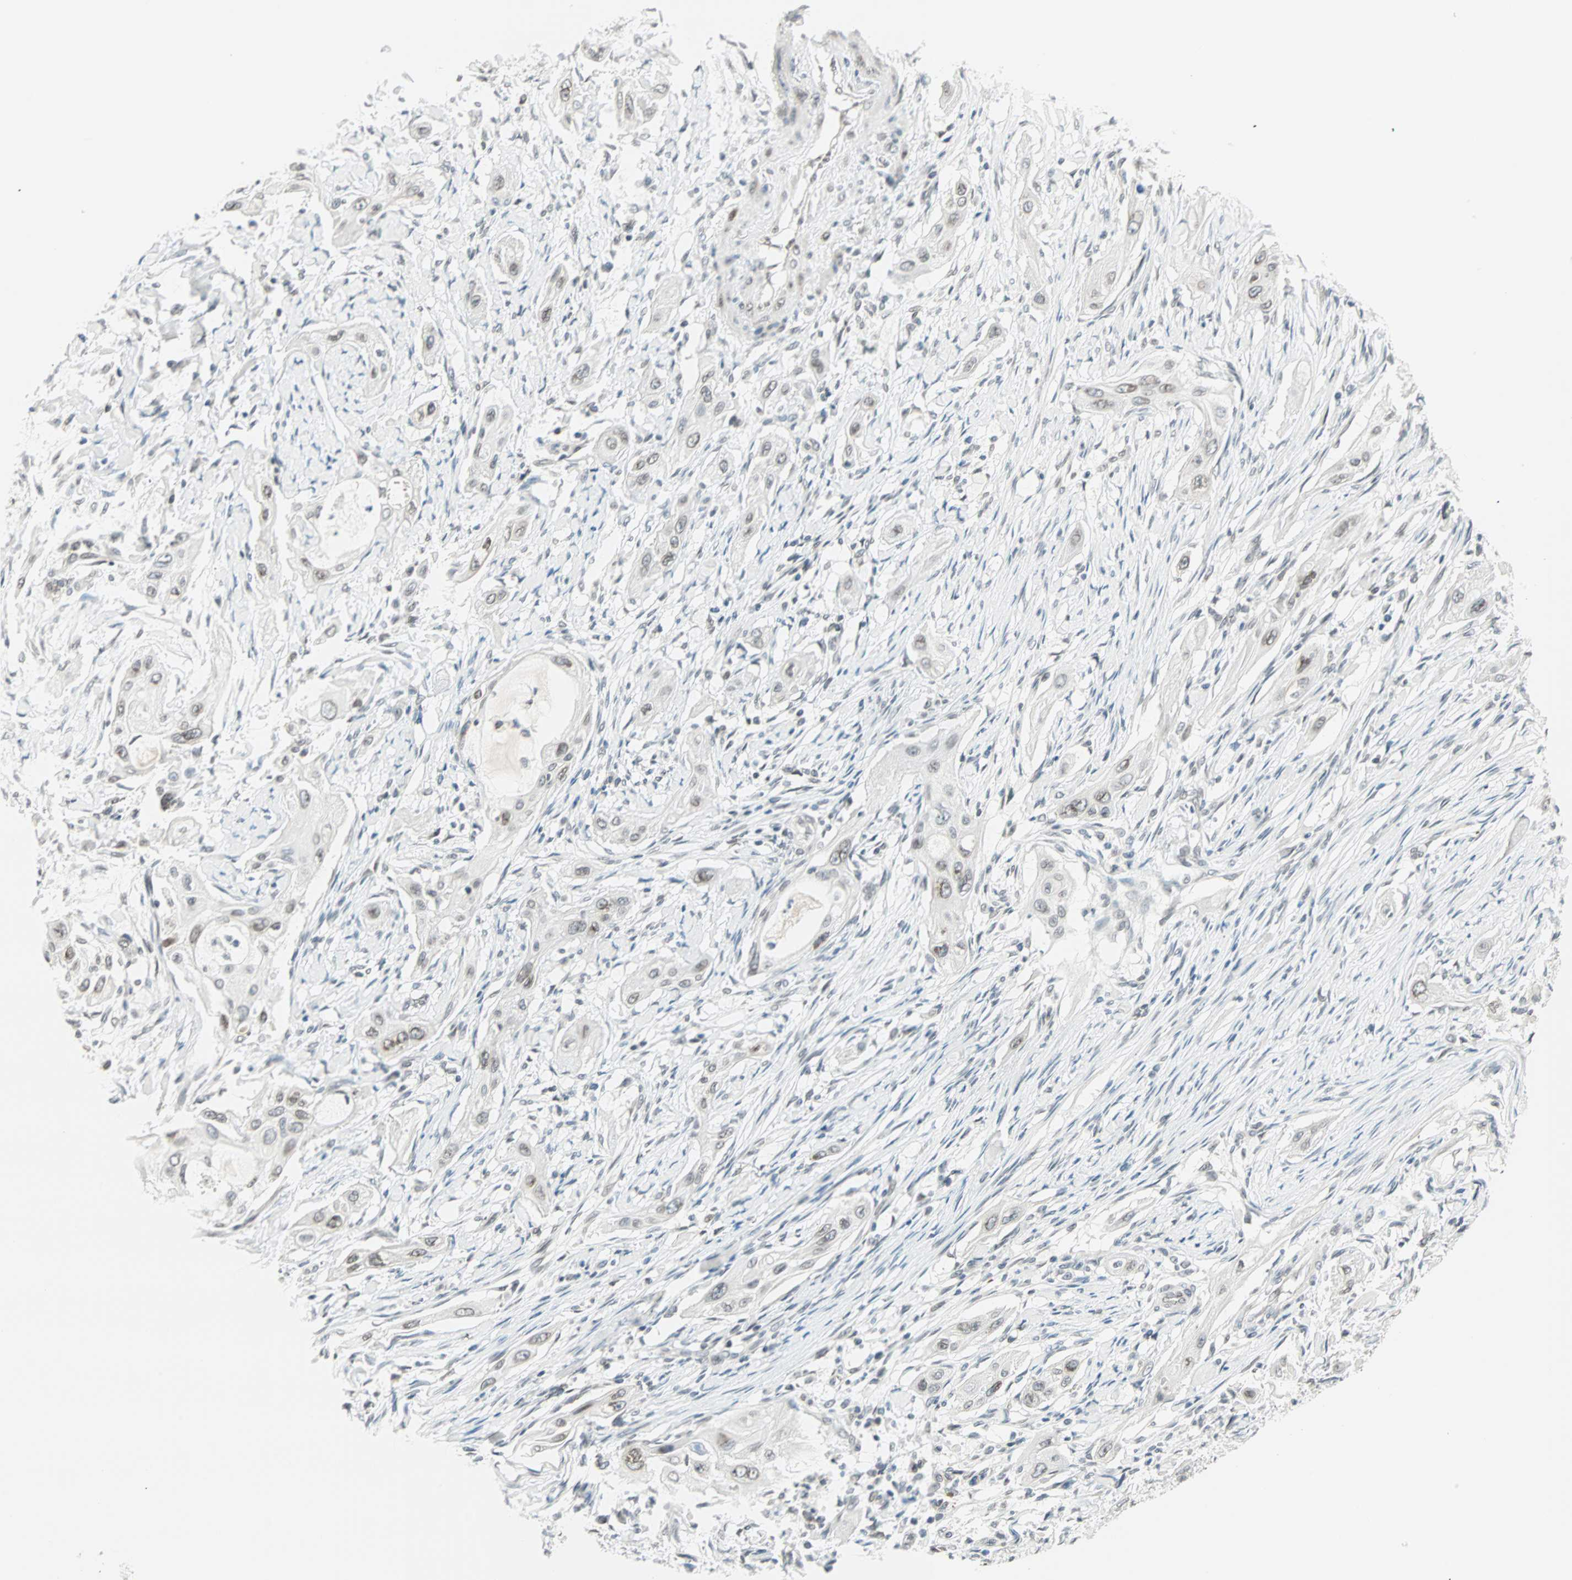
{"staining": {"intensity": "weak", "quantity": "<25%", "location": "nuclear"}, "tissue": "lung cancer", "cell_type": "Tumor cells", "image_type": "cancer", "snomed": [{"axis": "morphology", "description": "Squamous cell carcinoma, NOS"}, {"axis": "topography", "description": "Lung"}], "caption": "This image is of lung squamous cell carcinoma stained with immunohistochemistry (IHC) to label a protein in brown with the nuclei are counter-stained blue. There is no expression in tumor cells.", "gene": "BCAN", "patient": {"sex": "female", "age": 47}}